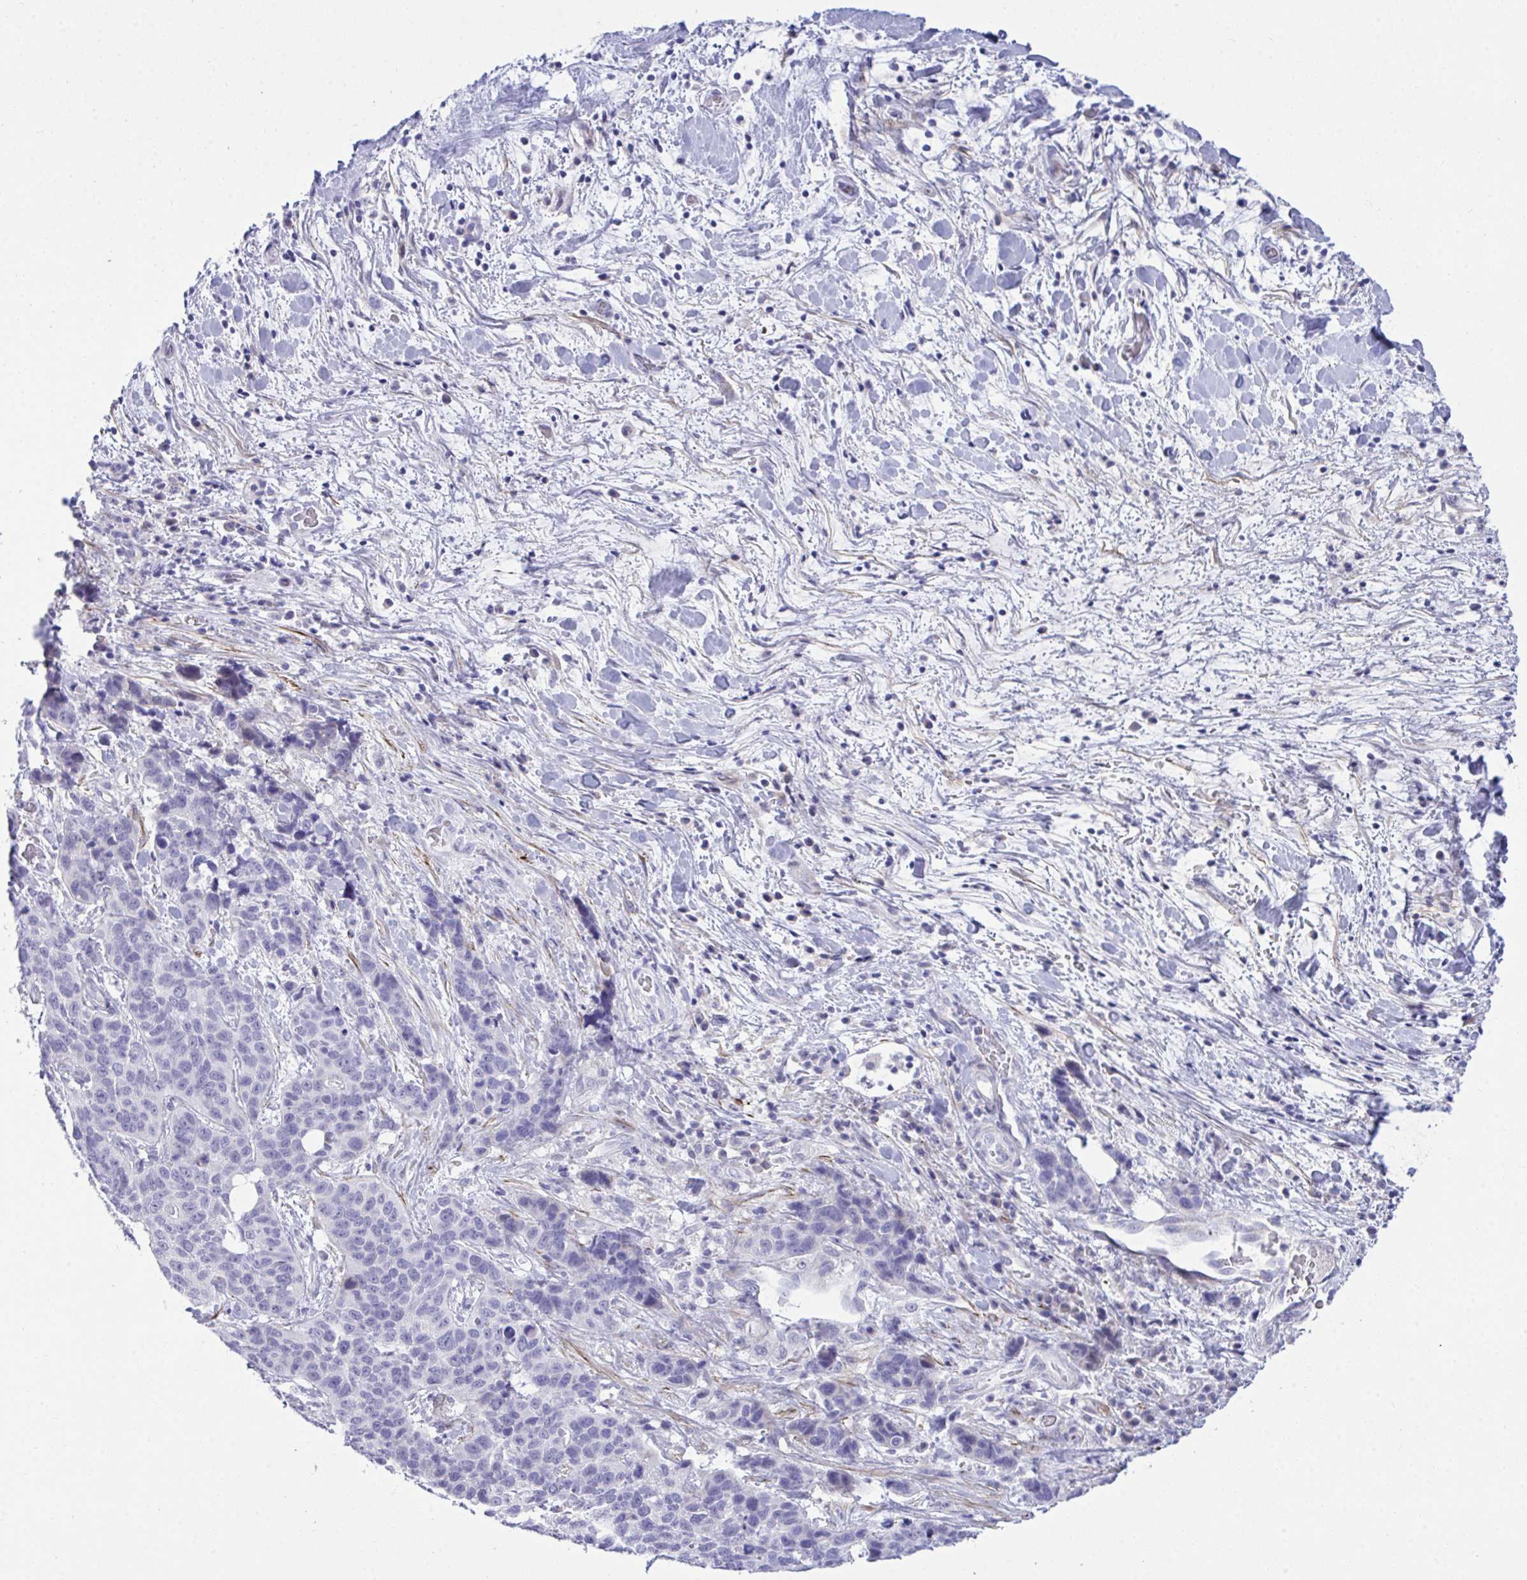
{"staining": {"intensity": "negative", "quantity": "none", "location": "none"}, "tissue": "lung cancer", "cell_type": "Tumor cells", "image_type": "cancer", "snomed": [{"axis": "morphology", "description": "Squamous cell carcinoma, NOS"}, {"axis": "topography", "description": "Lung"}], "caption": "The immunohistochemistry (IHC) image has no significant positivity in tumor cells of lung cancer (squamous cell carcinoma) tissue.", "gene": "MED9", "patient": {"sex": "male", "age": 62}}